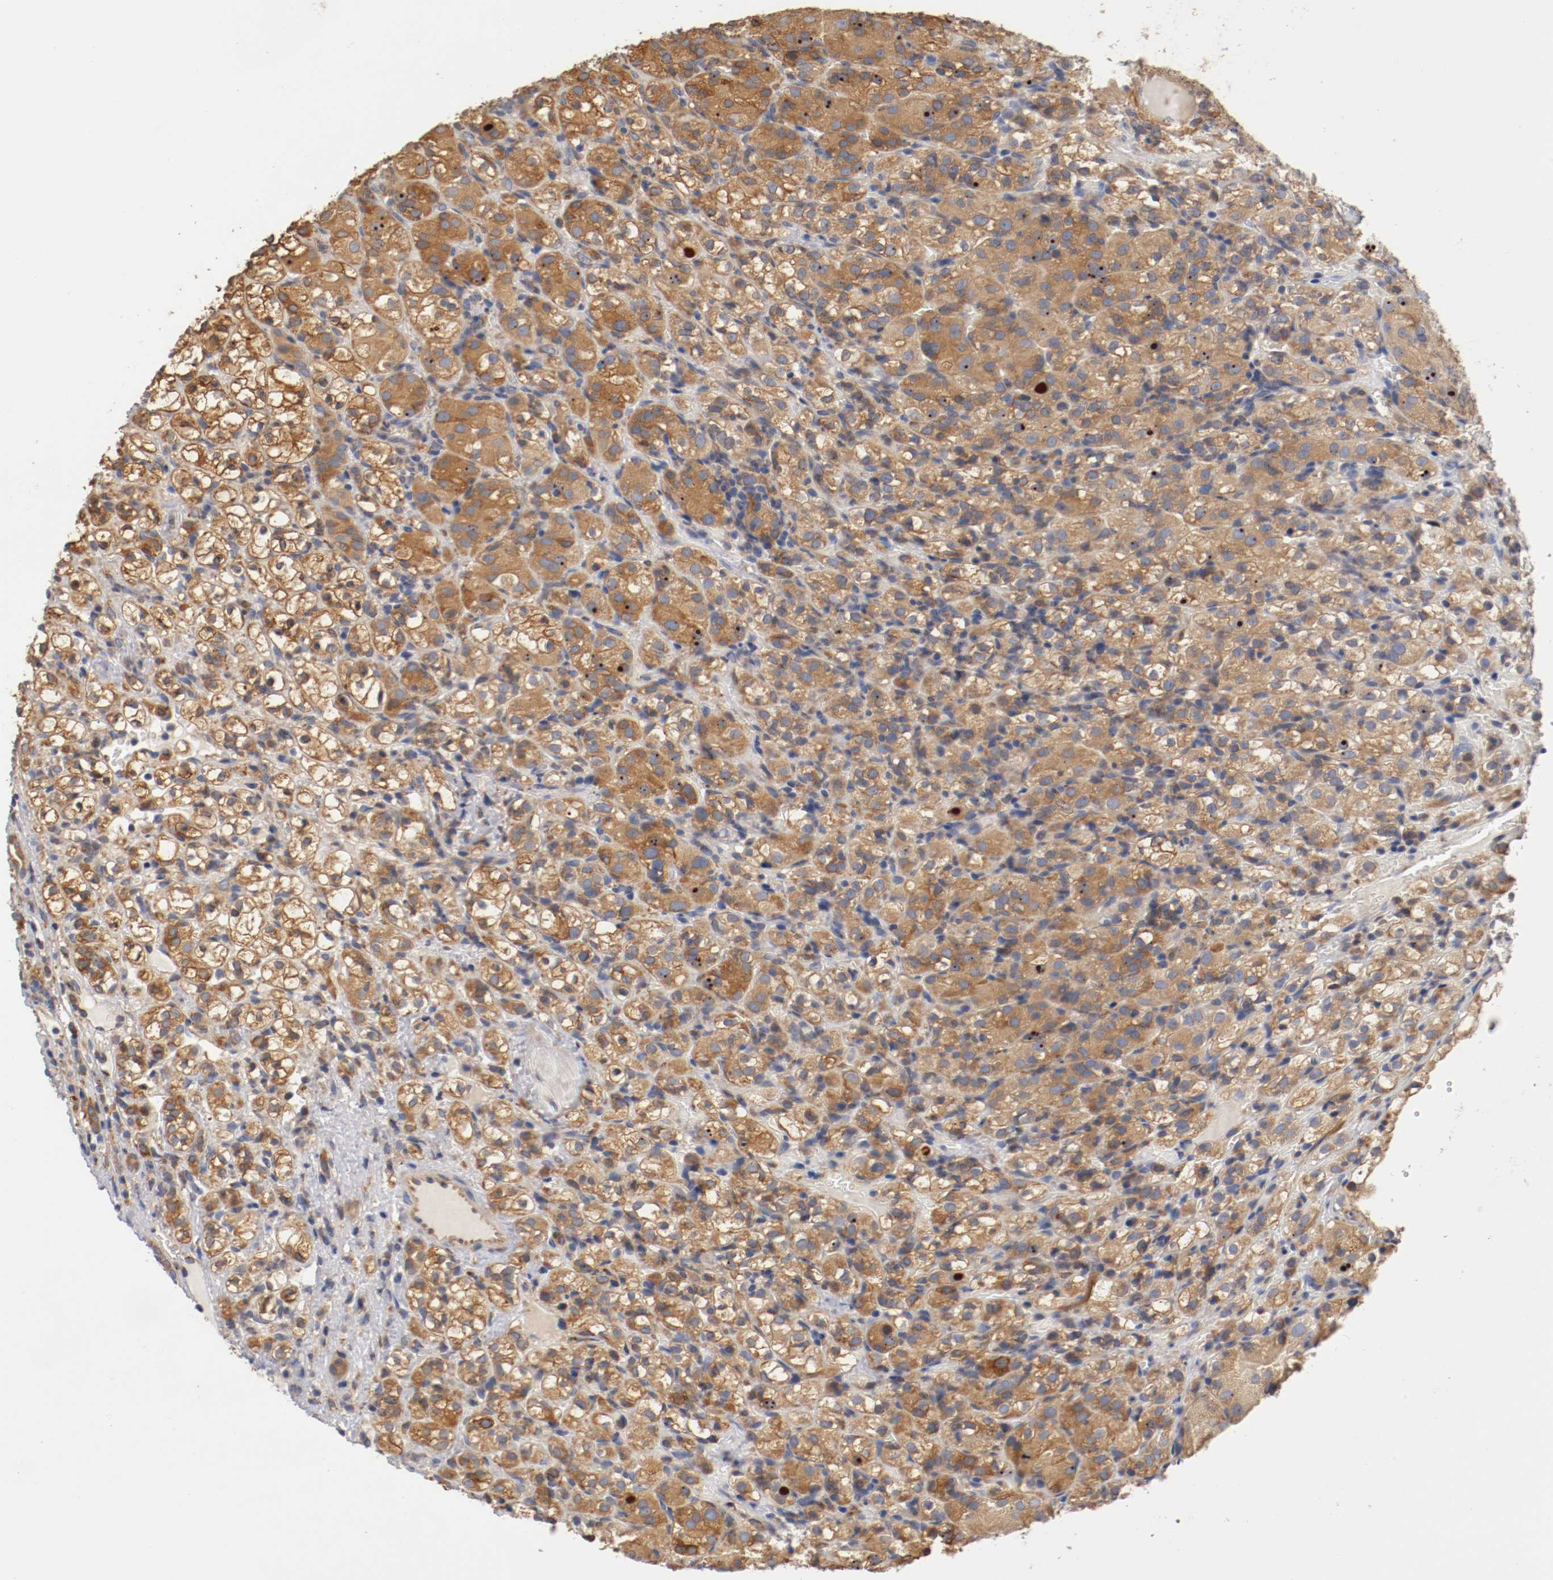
{"staining": {"intensity": "strong", "quantity": ">75%", "location": "cytoplasmic/membranous"}, "tissue": "renal cancer", "cell_type": "Tumor cells", "image_type": "cancer", "snomed": [{"axis": "morphology", "description": "Normal tissue, NOS"}, {"axis": "morphology", "description": "Adenocarcinoma, NOS"}, {"axis": "topography", "description": "Kidney"}], "caption": "Adenocarcinoma (renal) stained with DAB (3,3'-diaminobenzidine) immunohistochemistry reveals high levels of strong cytoplasmic/membranous positivity in about >75% of tumor cells. The protein is shown in brown color, while the nuclei are stained blue.", "gene": "TNFSF13", "patient": {"sex": "male", "age": 61}}